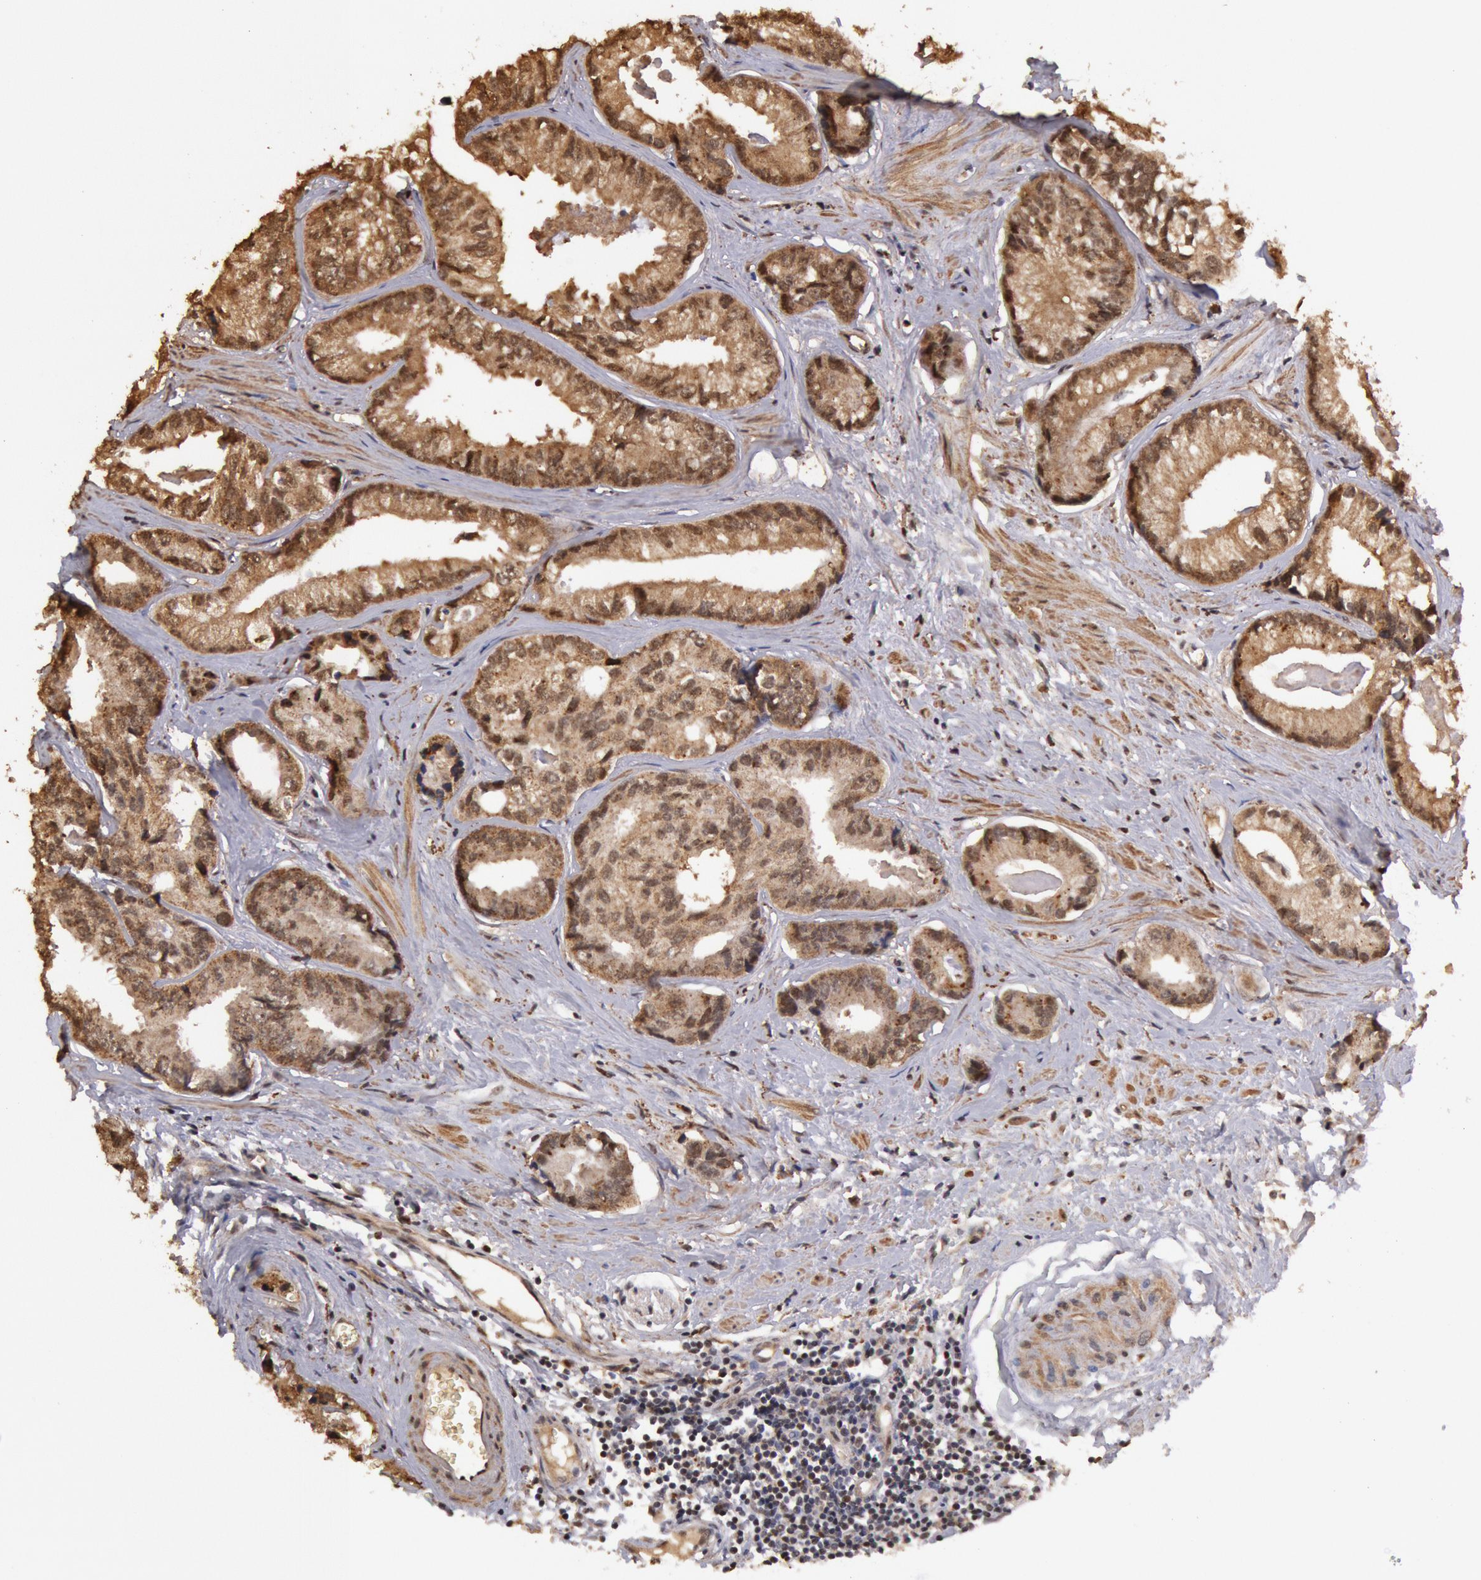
{"staining": {"intensity": "moderate", "quantity": ">75%", "location": "nuclear"}, "tissue": "prostate cancer", "cell_type": "Tumor cells", "image_type": "cancer", "snomed": [{"axis": "morphology", "description": "Adenocarcinoma, High grade"}, {"axis": "topography", "description": "Prostate"}], "caption": "Human prostate cancer stained with a protein marker reveals moderate staining in tumor cells.", "gene": "LIG4", "patient": {"sex": "male", "age": 56}}